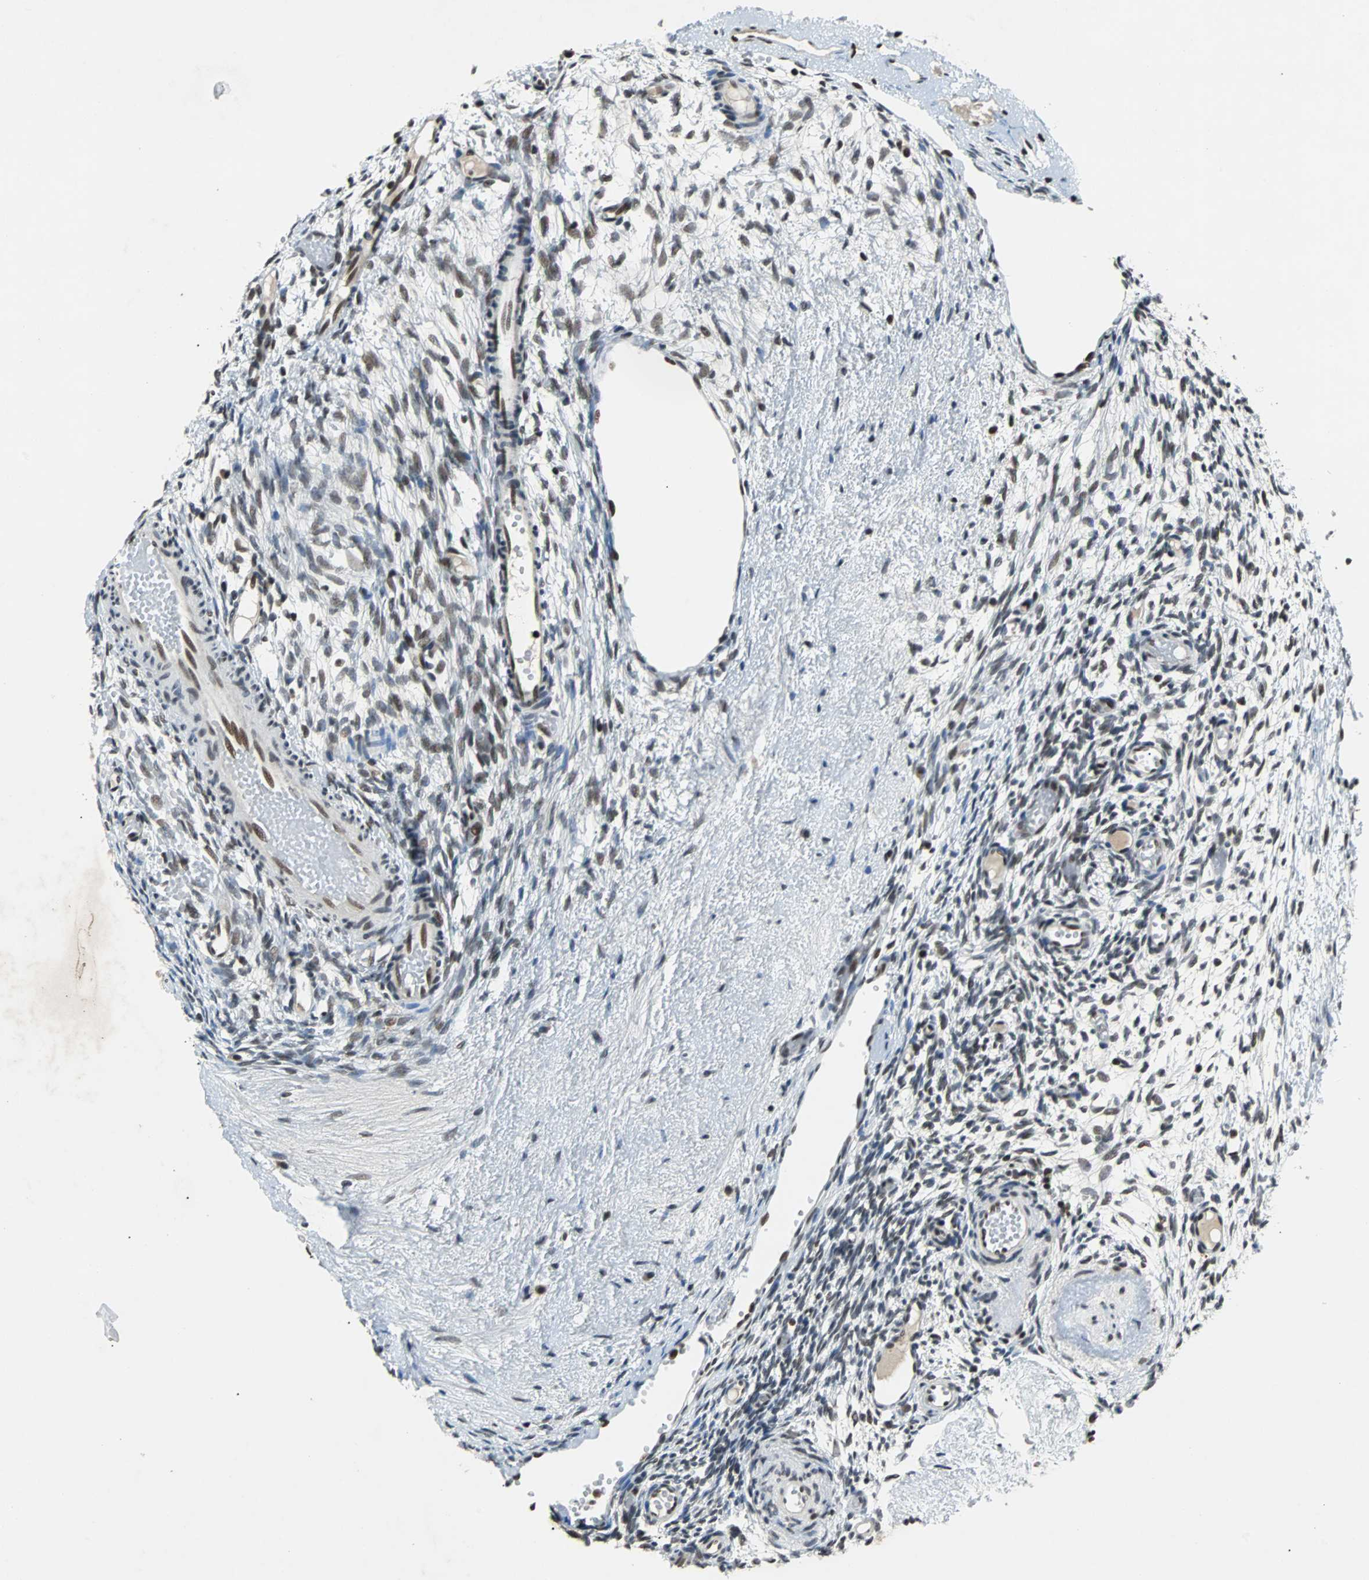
{"staining": {"intensity": "moderate", "quantity": "25%-75%", "location": "nuclear"}, "tissue": "ovary", "cell_type": "Ovarian stroma cells", "image_type": "normal", "snomed": [{"axis": "morphology", "description": "Normal tissue, NOS"}, {"axis": "topography", "description": "Ovary"}], "caption": "This is a histology image of immunohistochemistry (IHC) staining of benign ovary, which shows moderate expression in the nuclear of ovarian stroma cells.", "gene": "GATAD2A", "patient": {"sex": "female", "age": 35}}